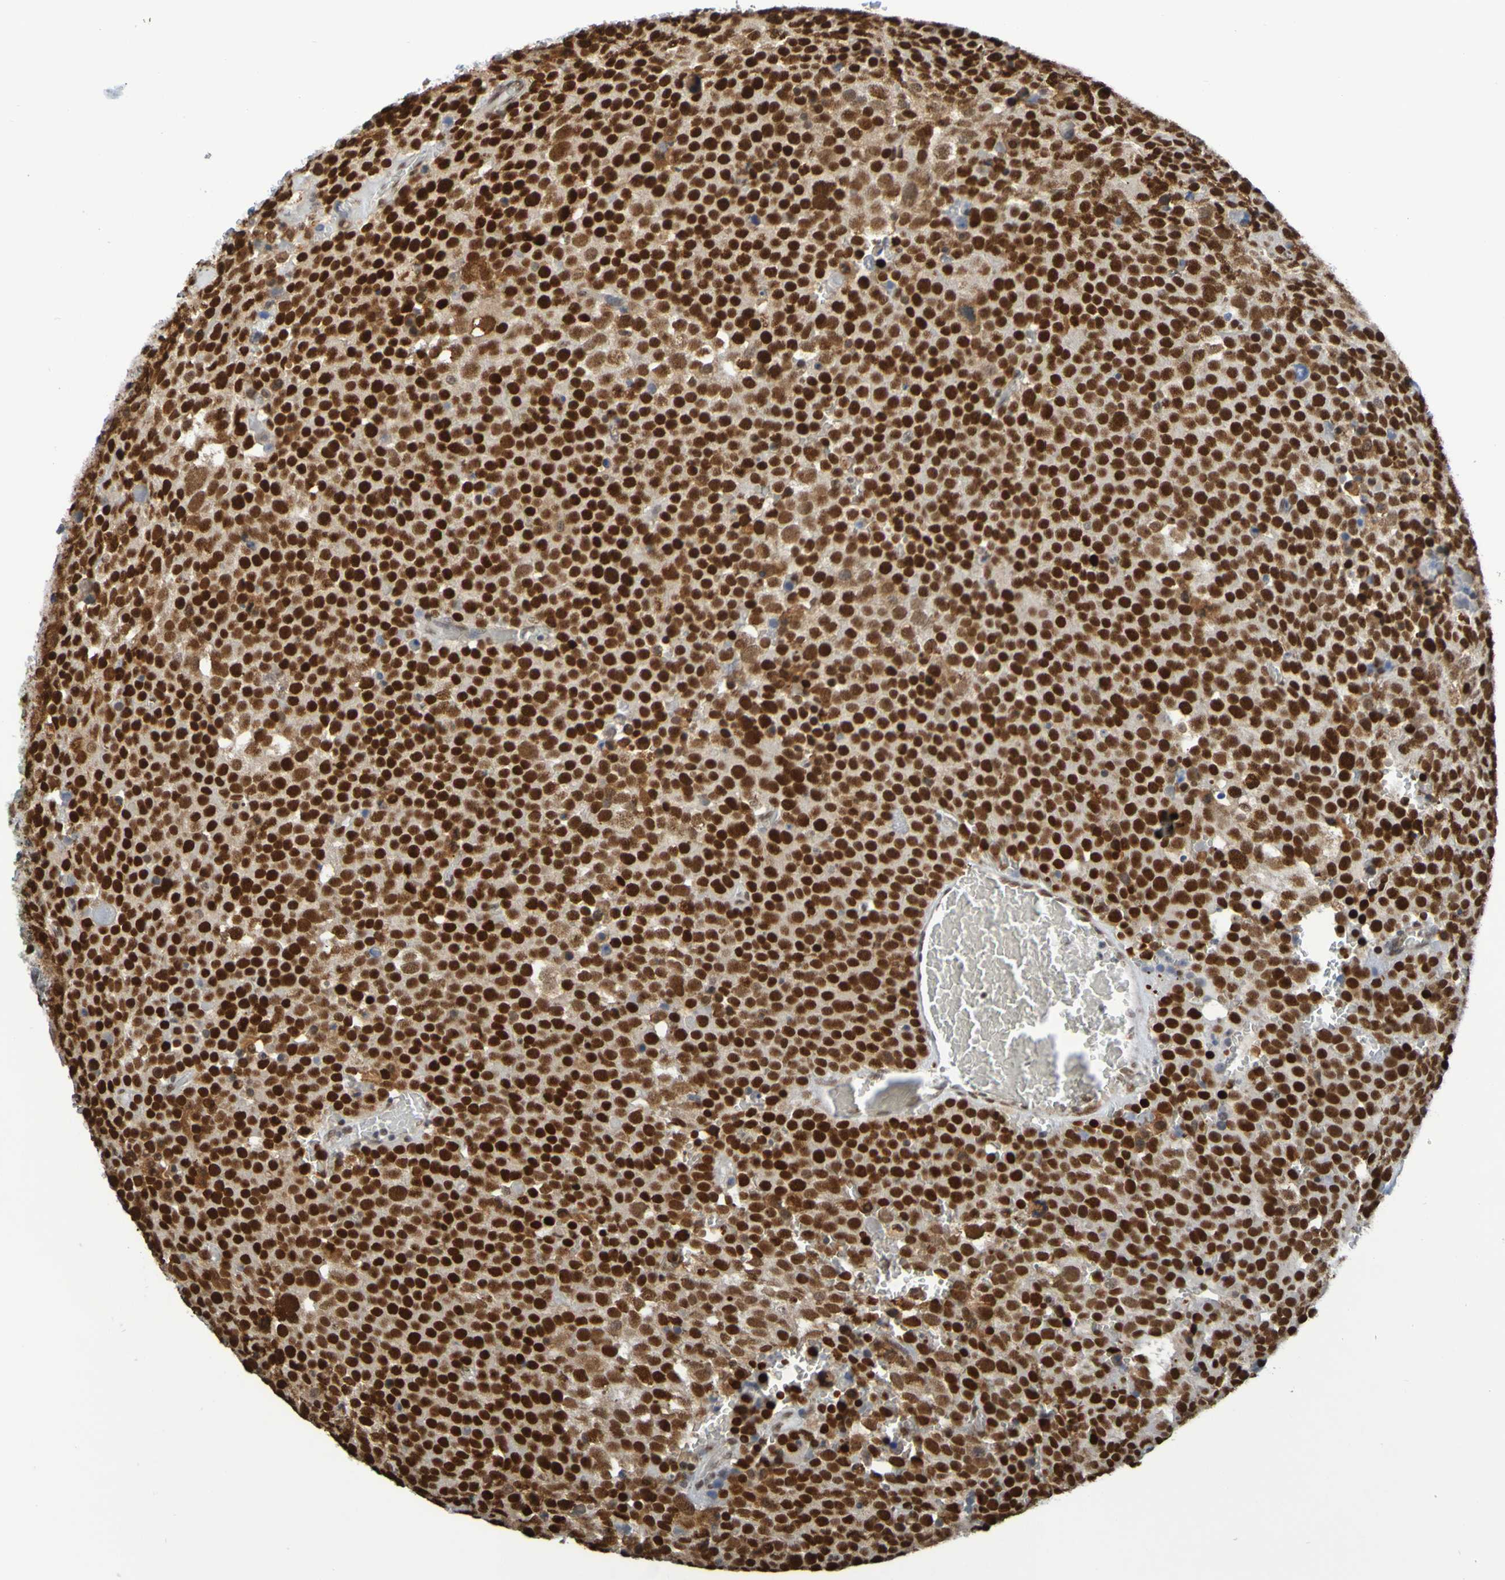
{"staining": {"intensity": "strong", "quantity": ">75%", "location": "nuclear"}, "tissue": "testis cancer", "cell_type": "Tumor cells", "image_type": "cancer", "snomed": [{"axis": "morphology", "description": "Seminoma, NOS"}, {"axis": "topography", "description": "Testis"}], "caption": "Immunohistochemical staining of human testis seminoma shows high levels of strong nuclear staining in approximately >75% of tumor cells. (DAB IHC with brightfield microscopy, high magnification).", "gene": "HDAC2", "patient": {"sex": "male", "age": 71}}